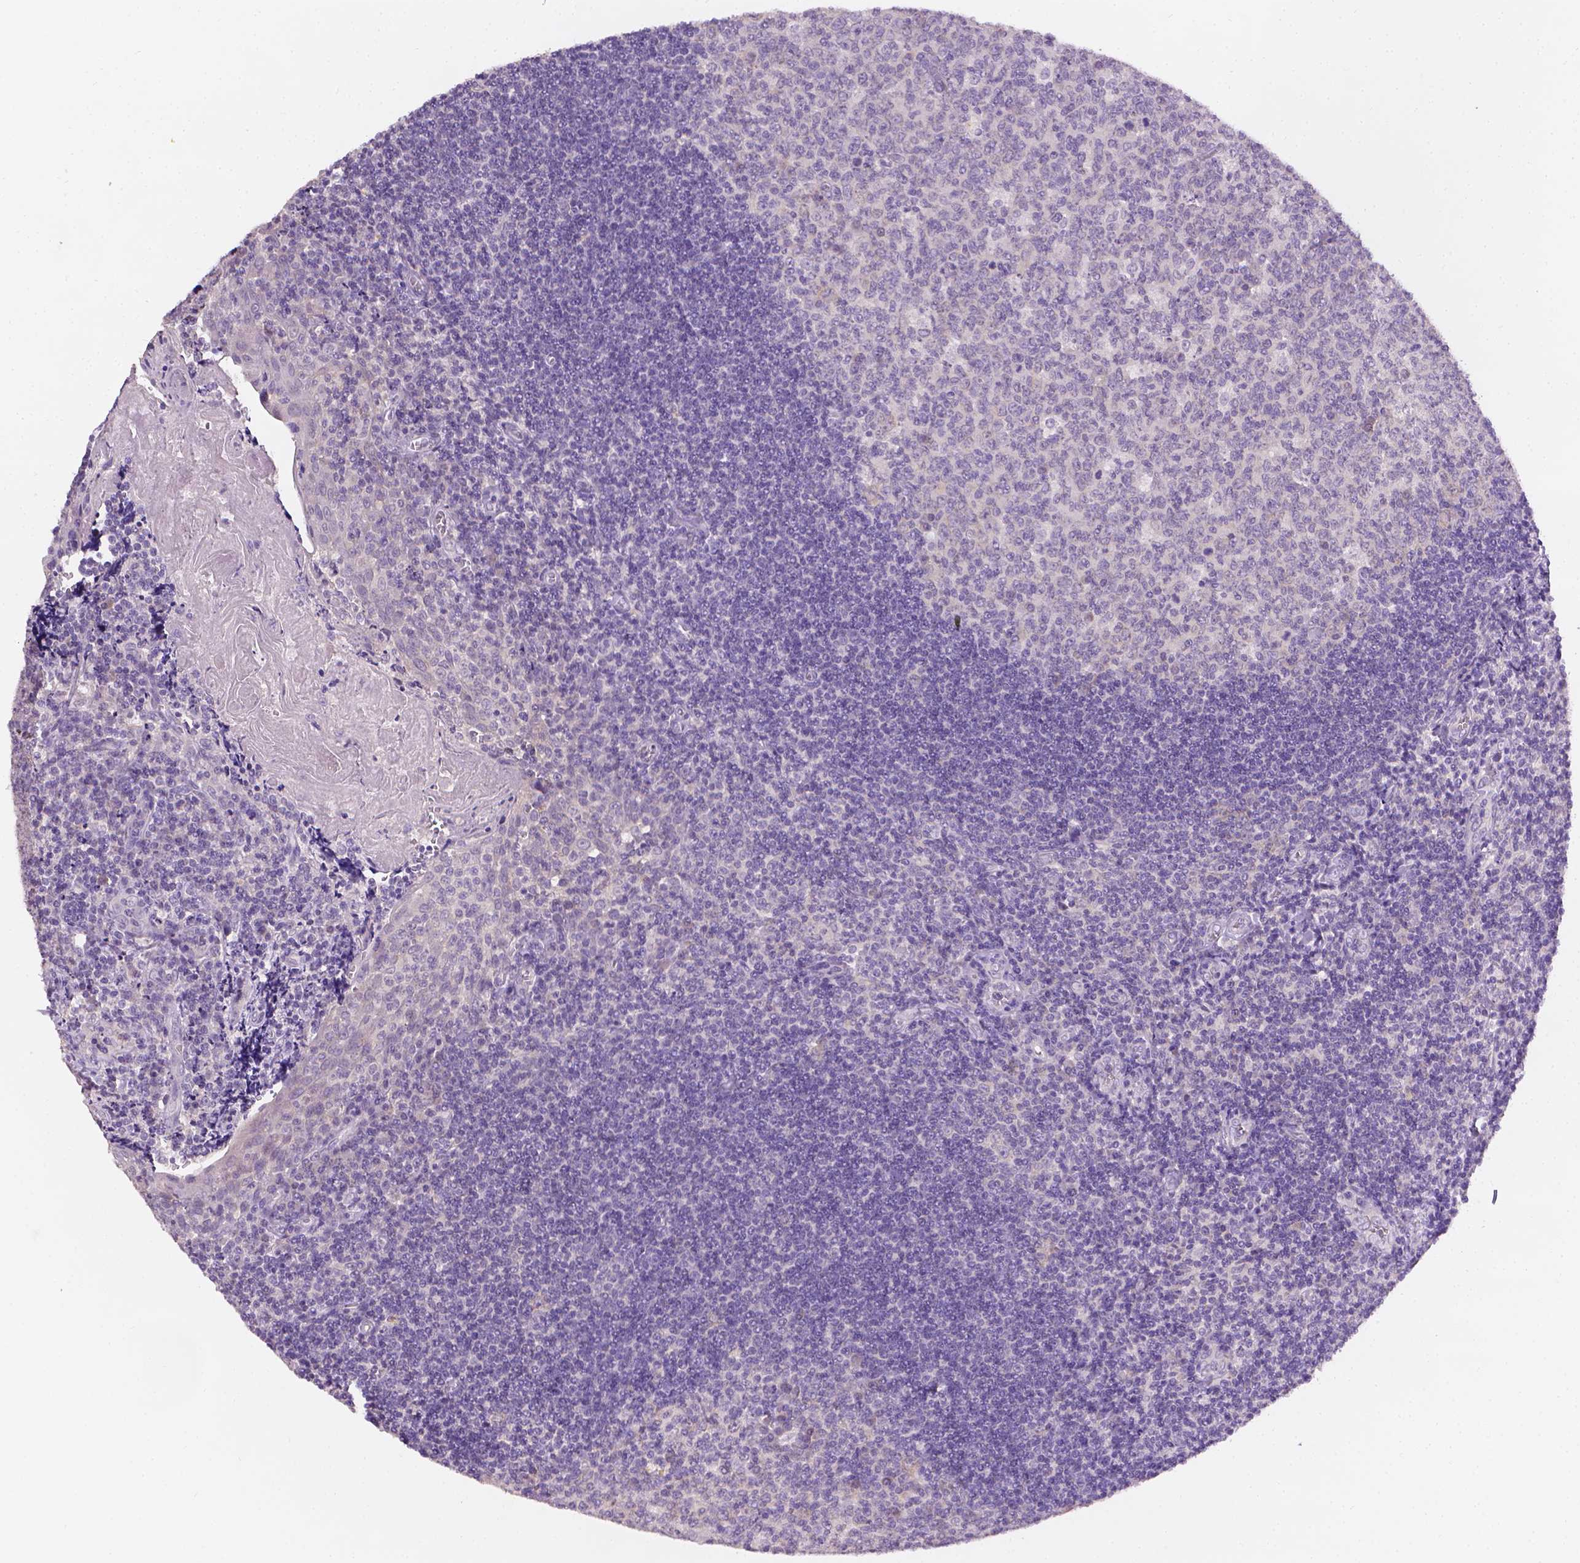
{"staining": {"intensity": "negative", "quantity": "none", "location": "none"}, "tissue": "tonsil", "cell_type": "Germinal center cells", "image_type": "normal", "snomed": [{"axis": "morphology", "description": "Normal tissue, NOS"}, {"axis": "morphology", "description": "Inflammation, NOS"}, {"axis": "topography", "description": "Tonsil"}], "caption": "Germinal center cells show no significant positivity in normal tonsil. (DAB (3,3'-diaminobenzidine) immunohistochemistry visualized using brightfield microscopy, high magnification).", "gene": "FASN", "patient": {"sex": "female", "age": 31}}